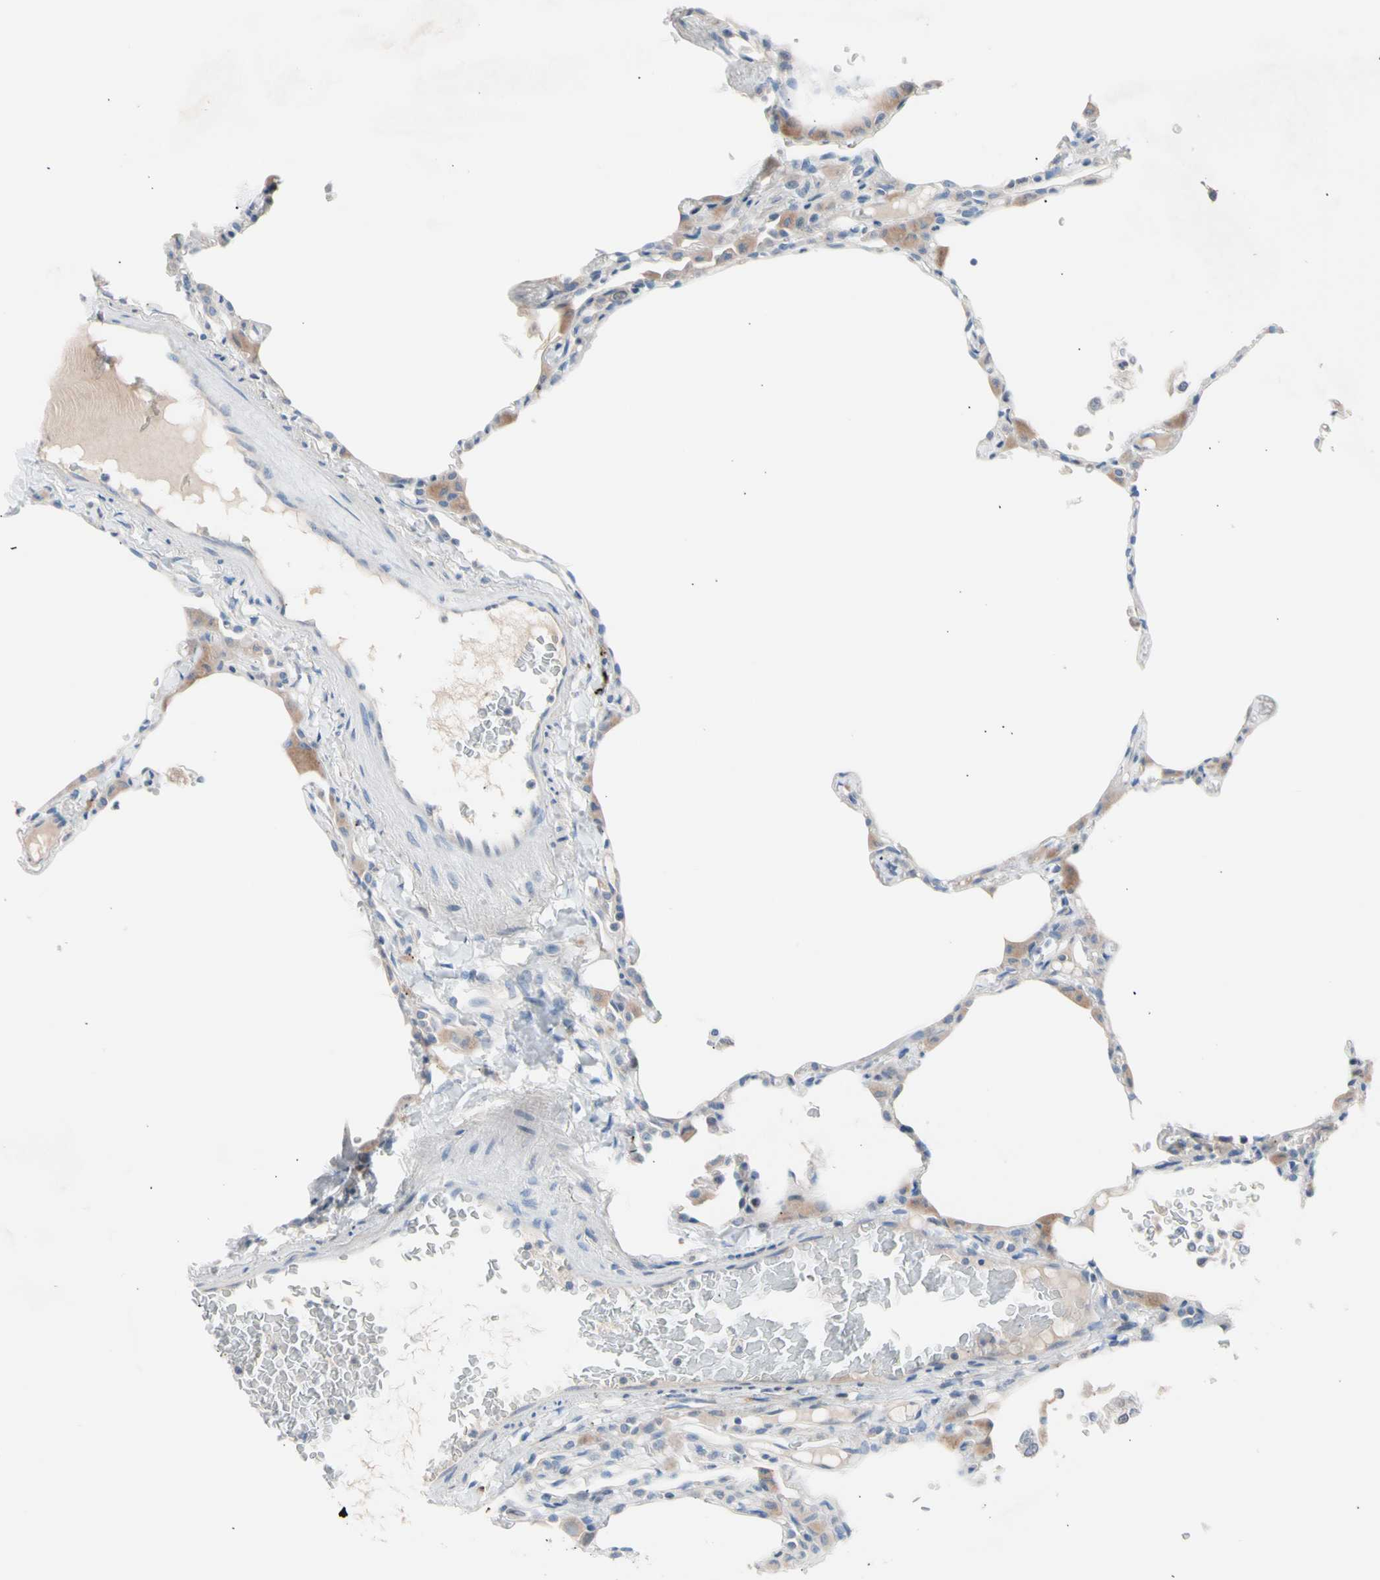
{"staining": {"intensity": "negative", "quantity": "none", "location": "none"}, "tissue": "lung", "cell_type": "Alveolar cells", "image_type": "normal", "snomed": [{"axis": "morphology", "description": "Normal tissue, NOS"}, {"axis": "topography", "description": "Lung"}], "caption": "Immunohistochemistry photomicrograph of normal human lung stained for a protein (brown), which displays no positivity in alveolar cells.", "gene": "CASQ1", "patient": {"sex": "female", "age": 49}}